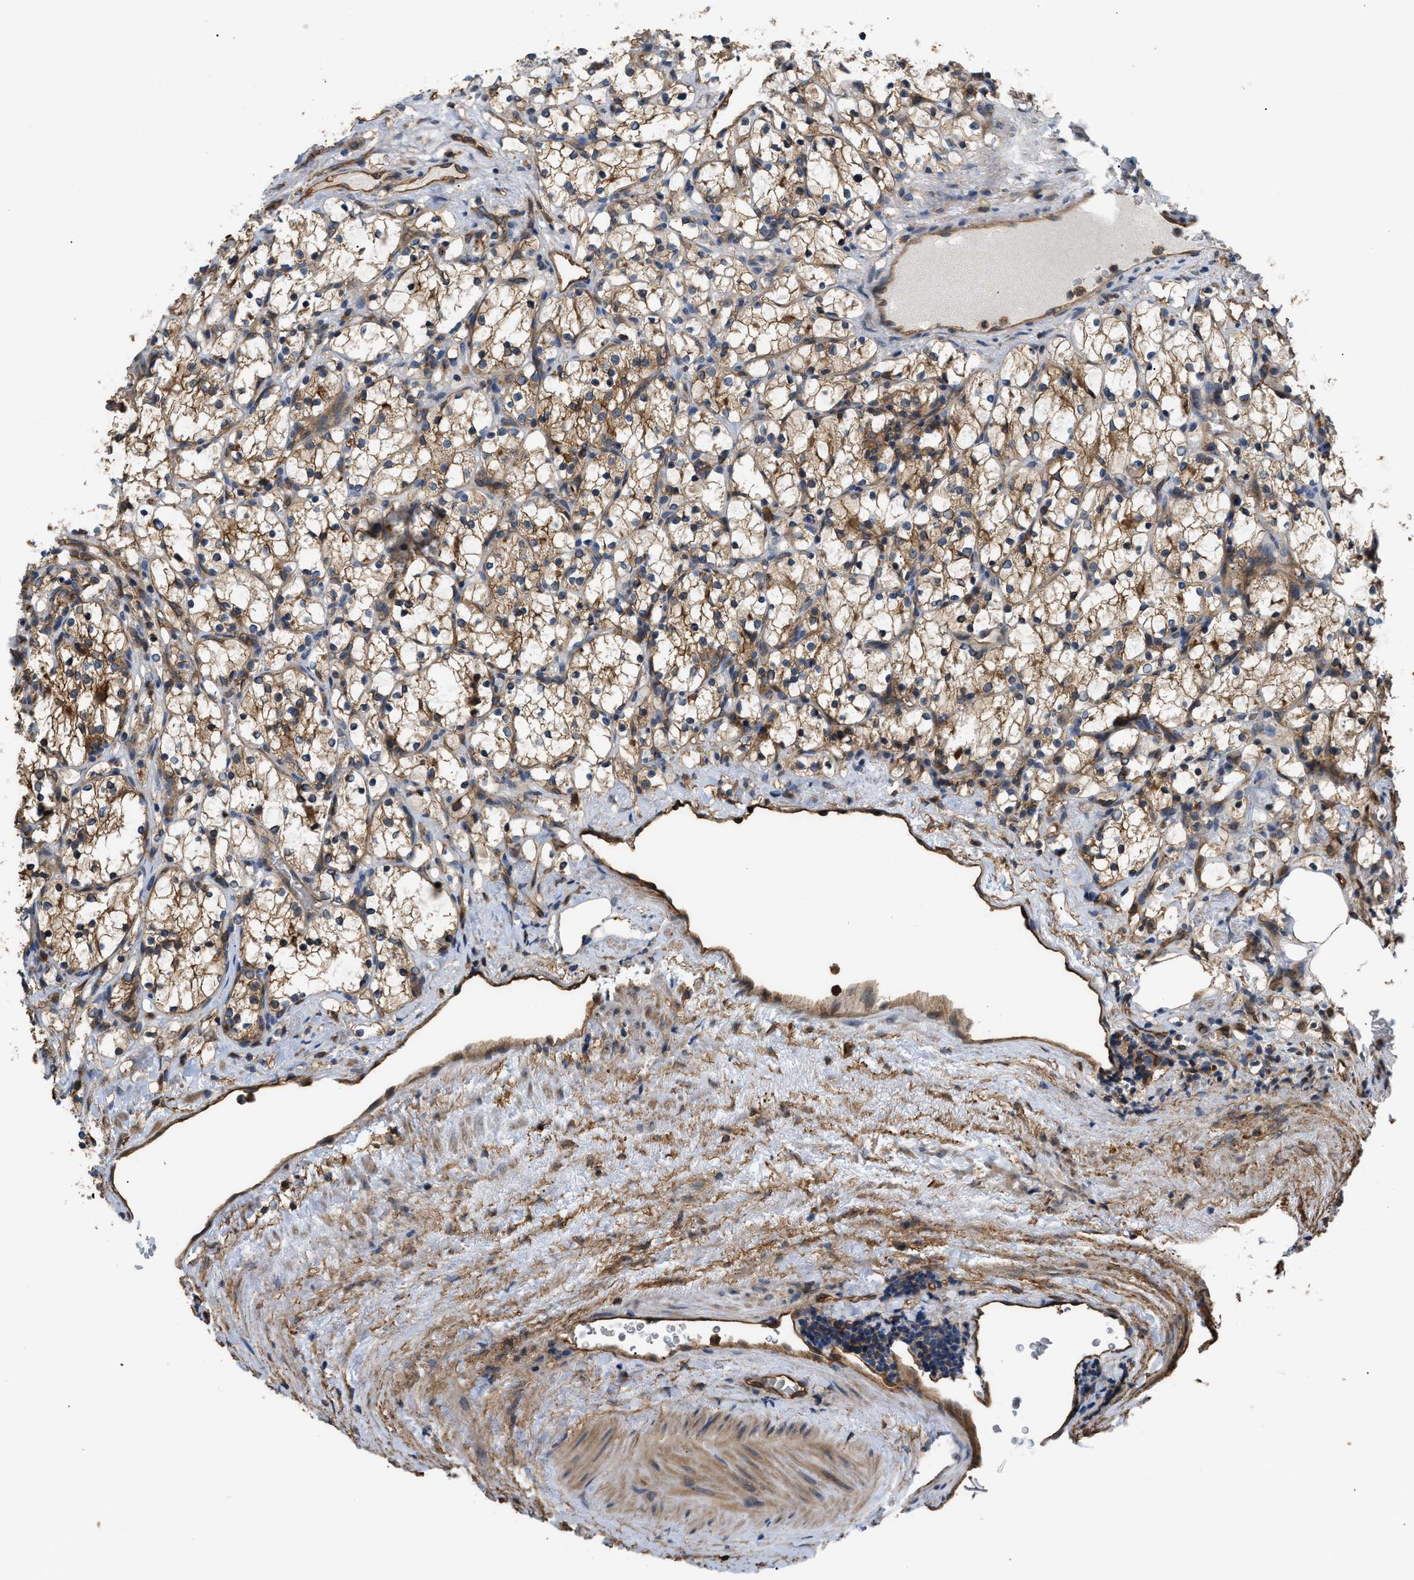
{"staining": {"intensity": "moderate", "quantity": ">75%", "location": "cytoplasmic/membranous"}, "tissue": "renal cancer", "cell_type": "Tumor cells", "image_type": "cancer", "snomed": [{"axis": "morphology", "description": "Adenocarcinoma, NOS"}, {"axis": "topography", "description": "Kidney"}], "caption": "Human renal adenocarcinoma stained for a protein (brown) exhibits moderate cytoplasmic/membranous positive expression in about >75% of tumor cells.", "gene": "DDHD2", "patient": {"sex": "female", "age": 69}}